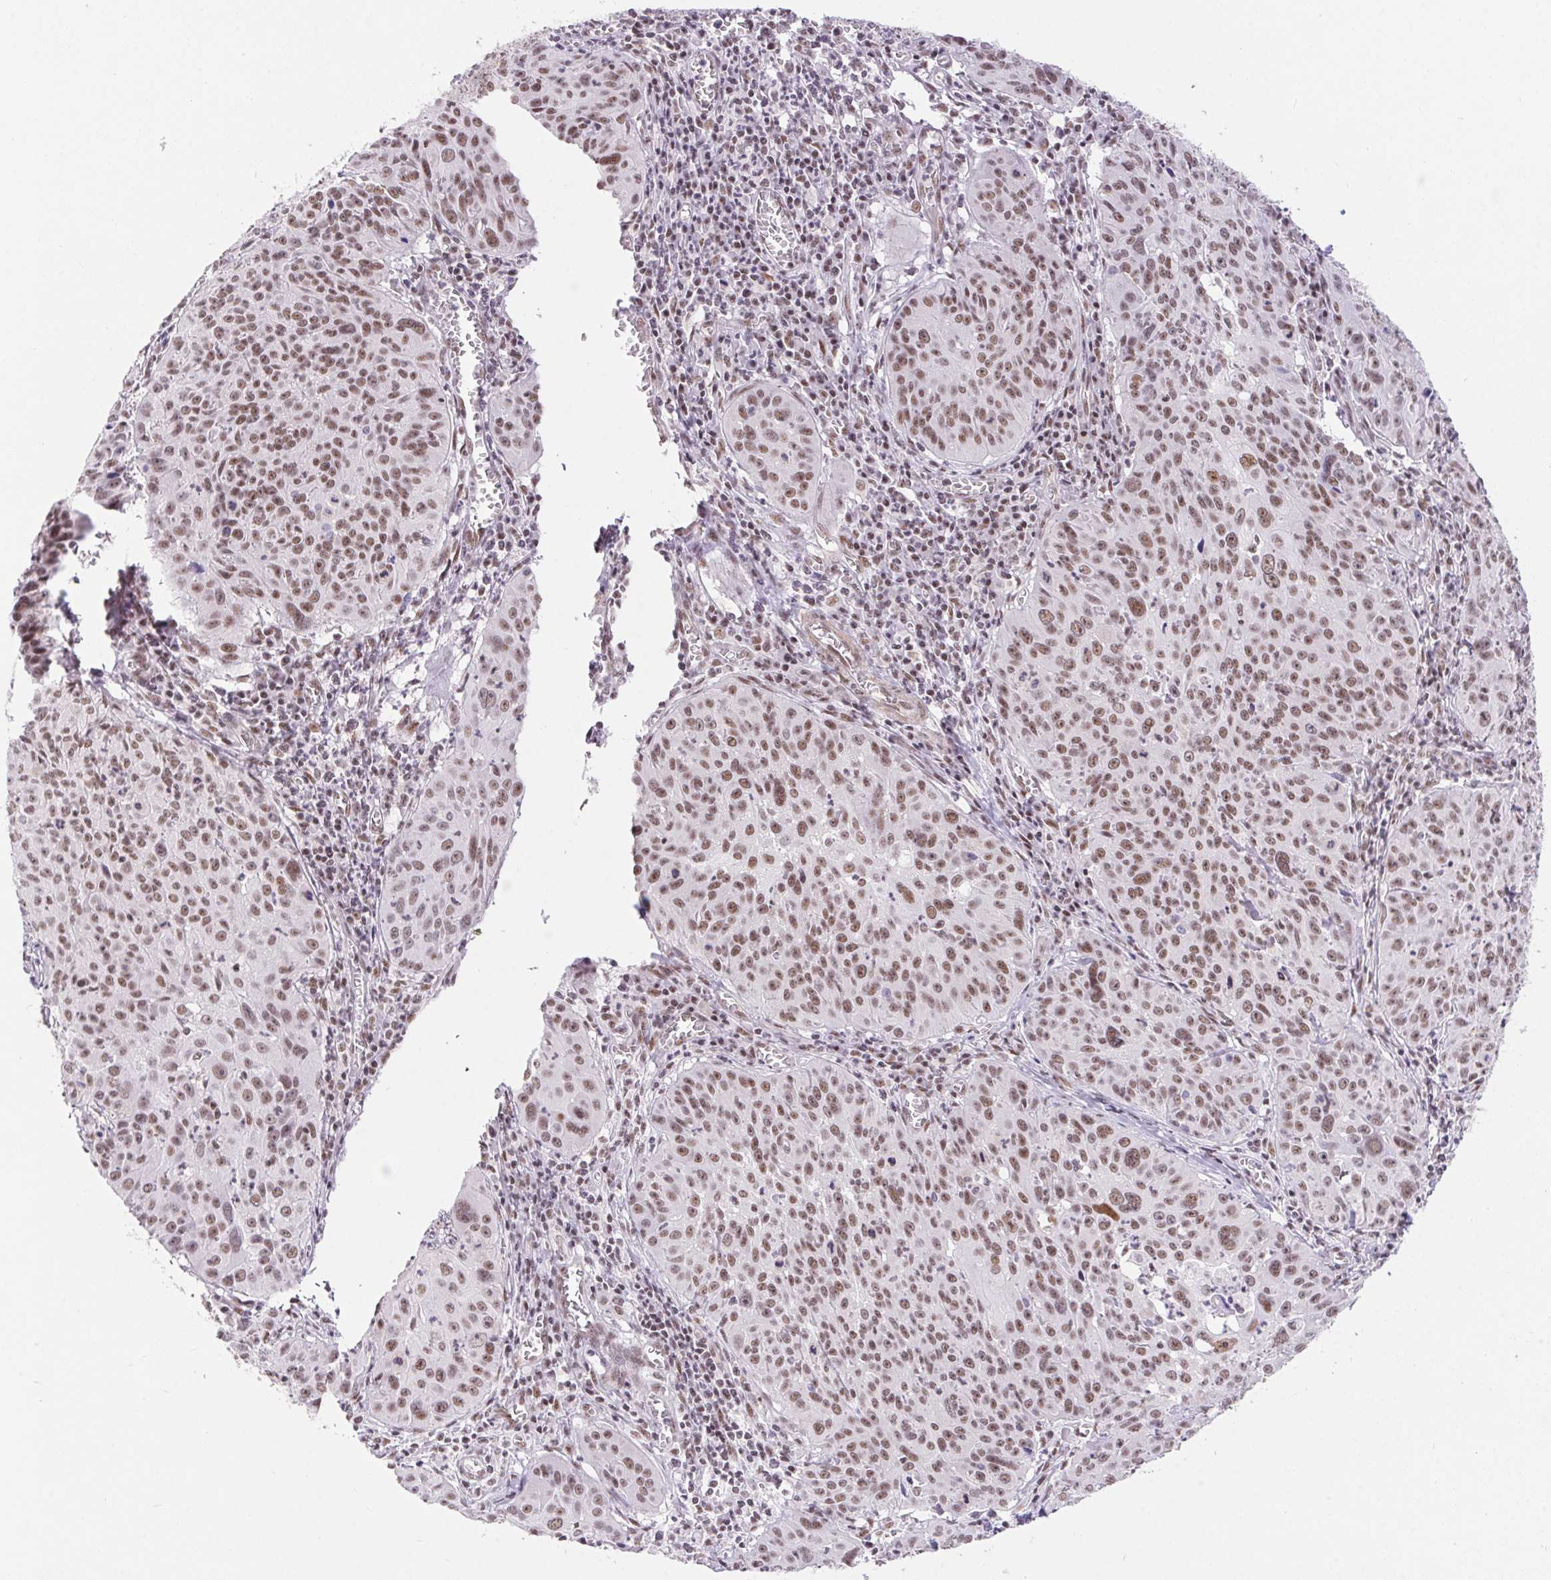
{"staining": {"intensity": "moderate", "quantity": ">75%", "location": "nuclear"}, "tissue": "cervical cancer", "cell_type": "Tumor cells", "image_type": "cancer", "snomed": [{"axis": "morphology", "description": "Squamous cell carcinoma, NOS"}, {"axis": "topography", "description": "Cervix"}], "caption": "Cervical cancer stained with DAB (3,3'-diaminobenzidine) immunohistochemistry exhibits medium levels of moderate nuclear expression in about >75% of tumor cells.", "gene": "DDX17", "patient": {"sex": "female", "age": 31}}